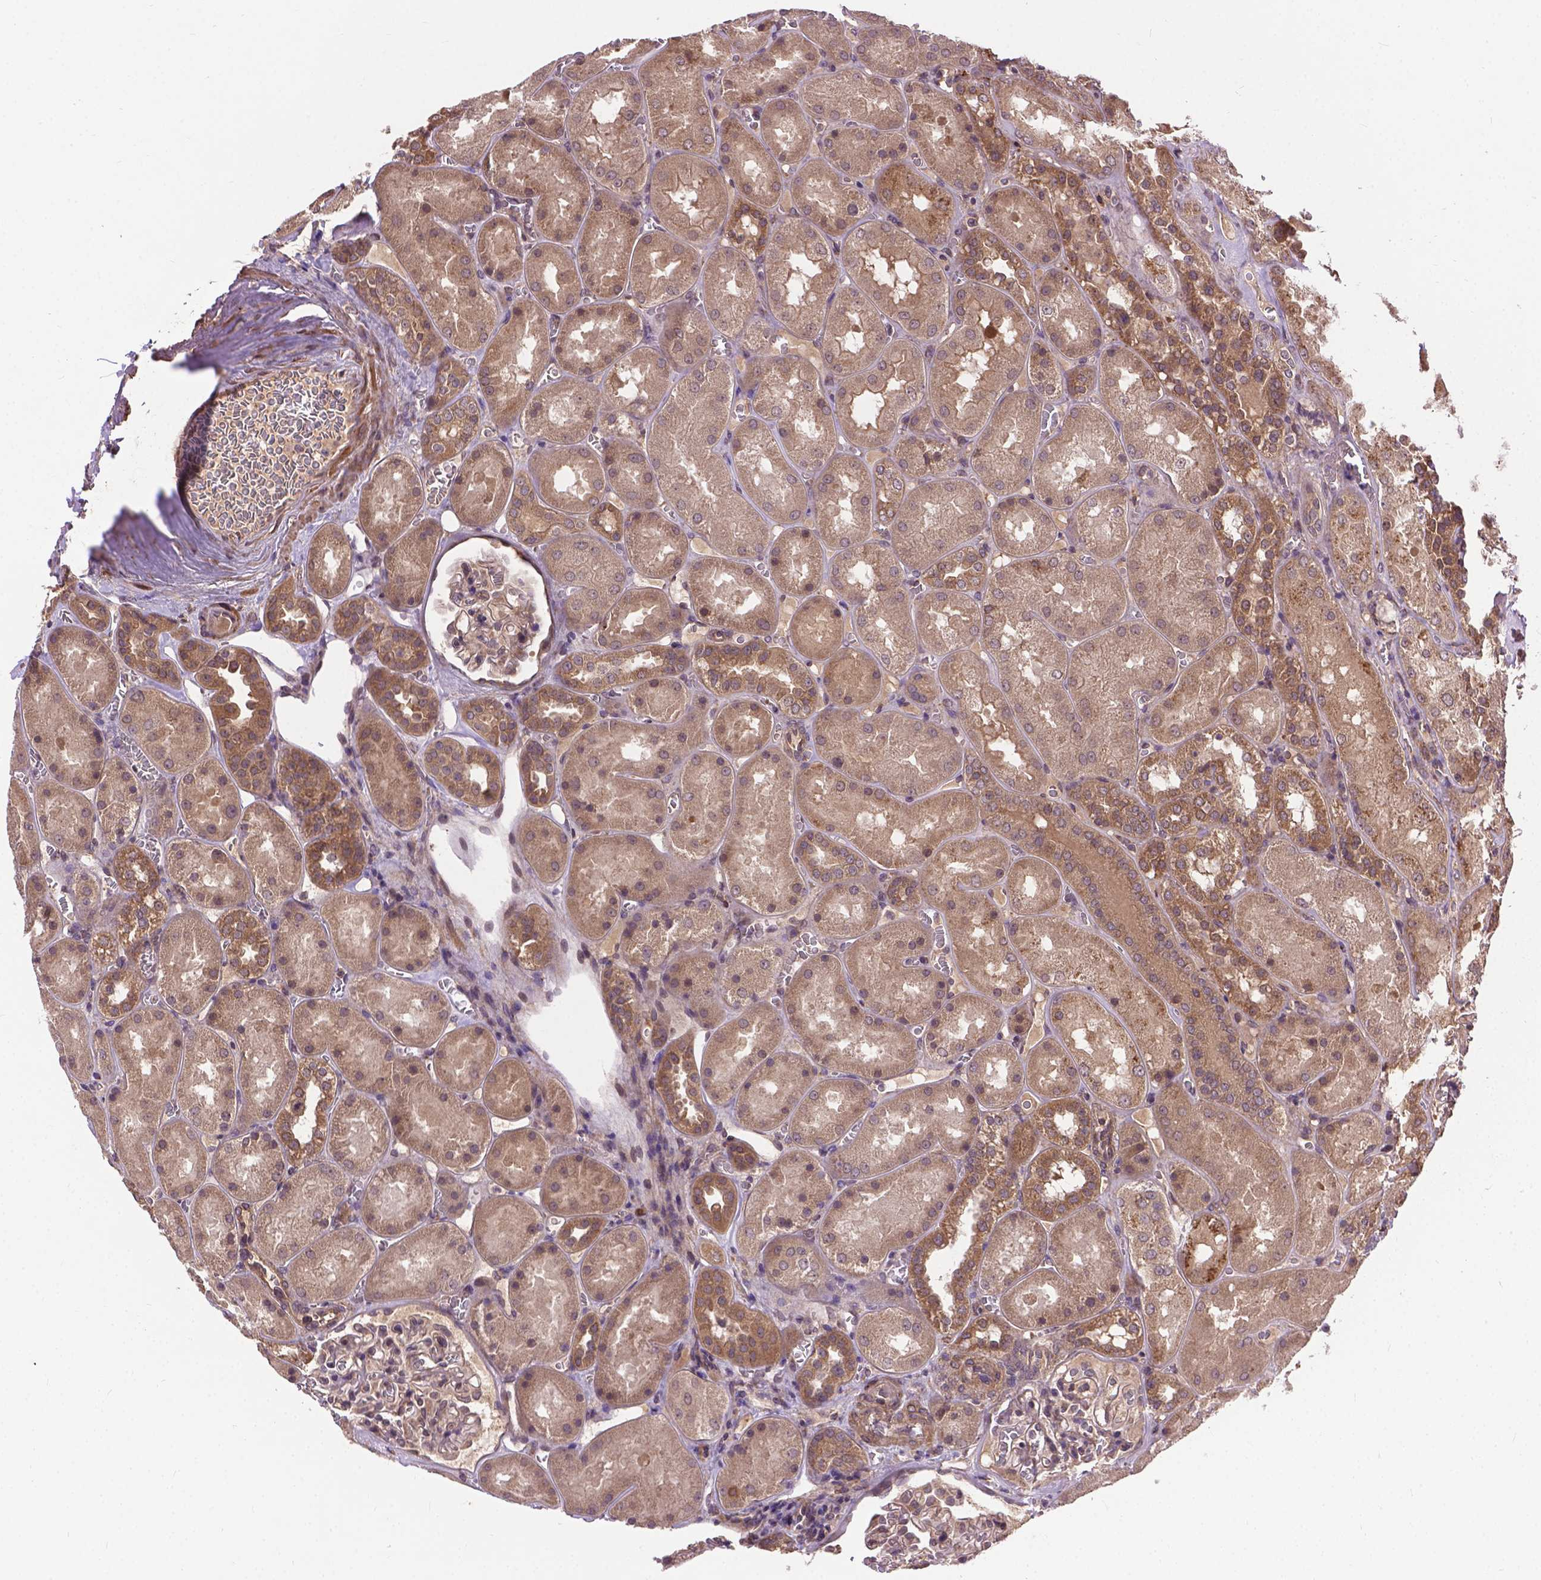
{"staining": {"intensity": "moderate", "quantity": ">75%", "location": "cytoplasmic/membranous"}, "tissue": "kidney", "cell_type": "Cells in glomeruli", "image_type": "normal", "snomed": [{"axis": "morphology", "description": "Normal tissue, NOS"}, {"axis": "topography", "description": "Kidney"}], "caption": "High-power microscopy captured an immunohistochemistry (IHC) photomicrograph of benign kidney, revealing moderate cytoplasmic/membranous staining in approximately >75% of cells in glomeruli.", "gene": "ZNF616", "patient": {"sex": "male", "age": 73}}